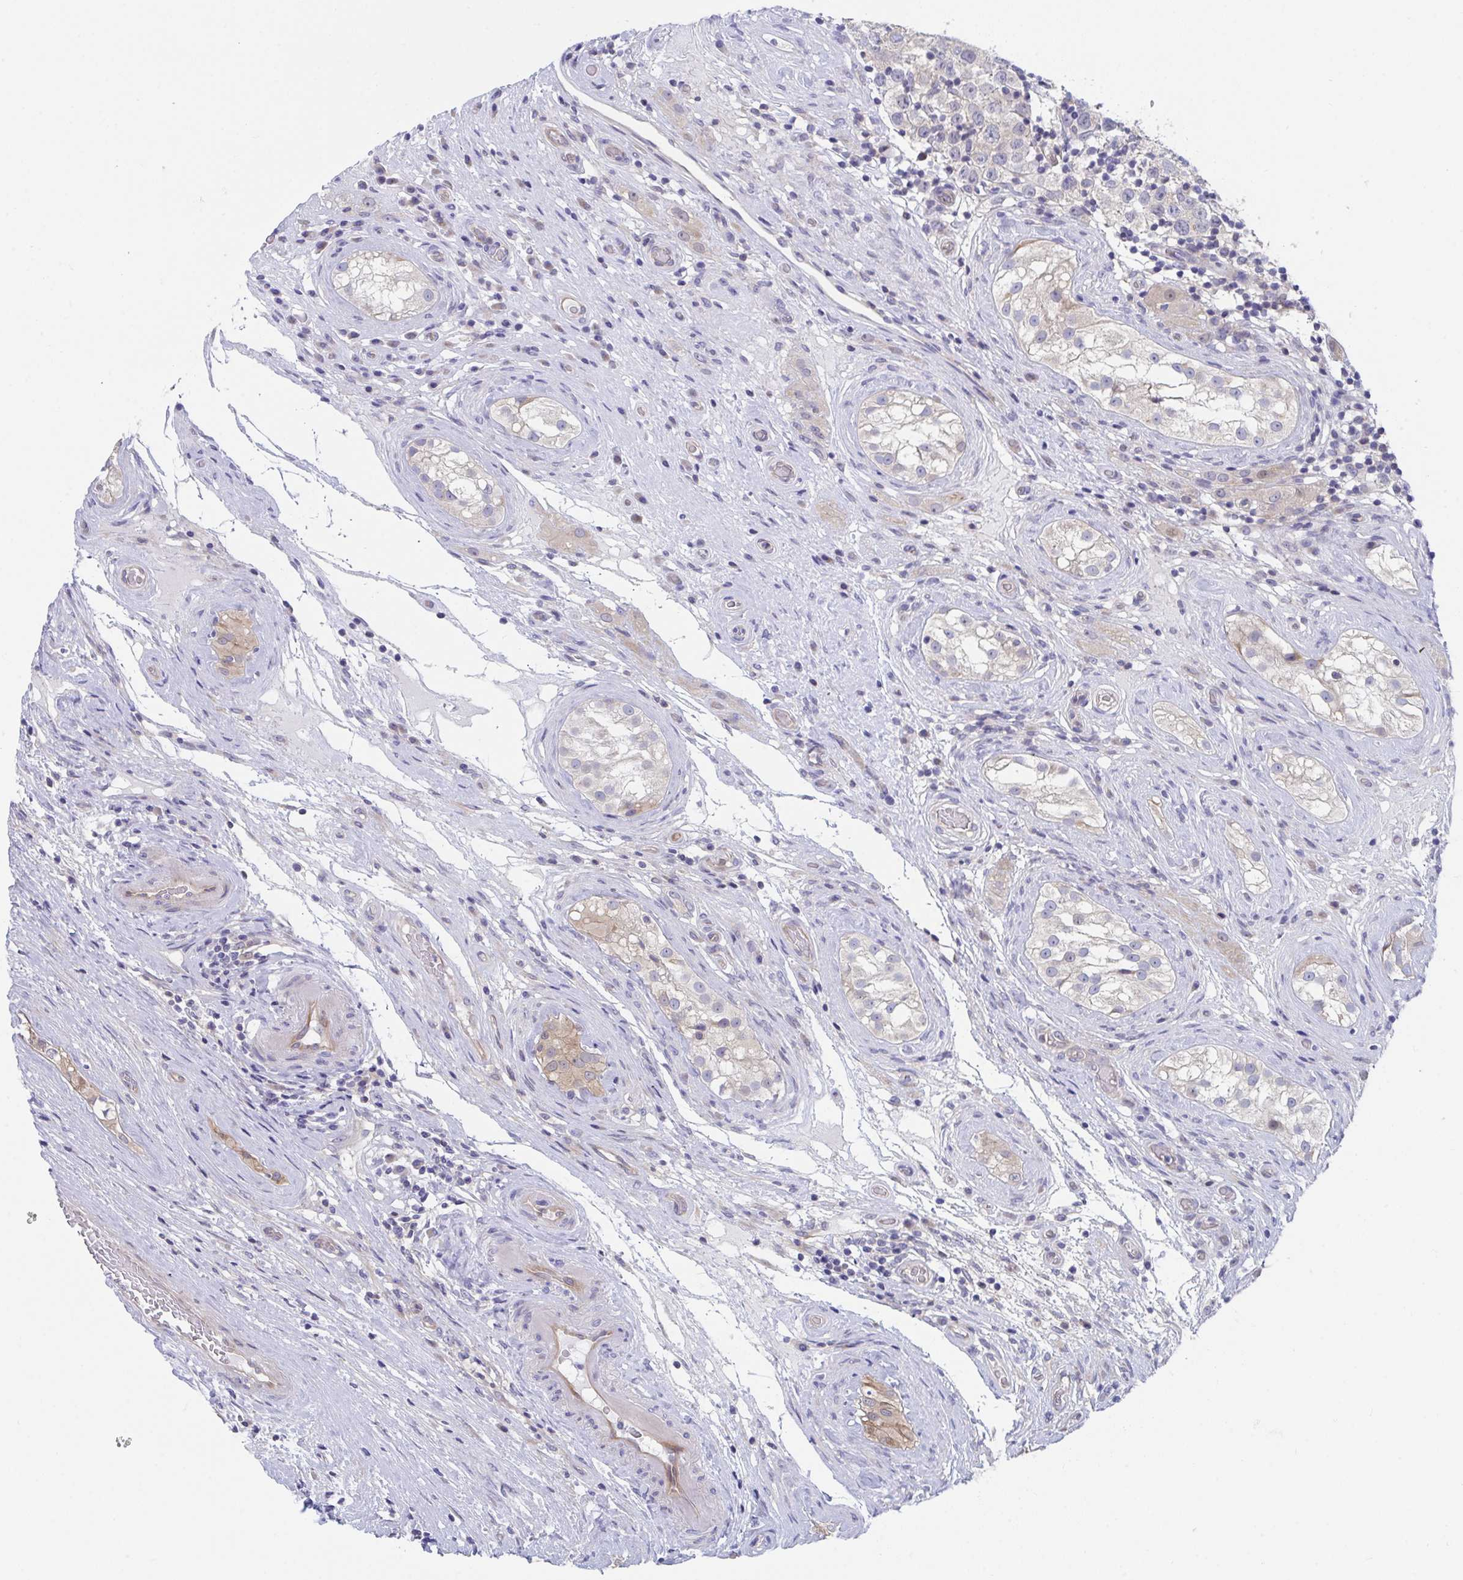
{"staining": {"intensity": "negative", "quantity": "none", "location": "none"}, "tissue": "testis cancer", "cell_type": "Tumor cells", "image_type": "cancer", "snomed": [{"axis": "morphology", "description": "Seminoma, NOS"}, {"axis": "morphology", "description": "Carcinoma, Embryonal, NOS"}, {"axis": "topography", "description": "Testis"}], "caption": "Testis cancer (embryonal carcinoma) was stained to show a protein in brown. There is no significant expression in tumor cells.", "gene": "P2RX3", "patient": {"sex": "male", "age": 41}}